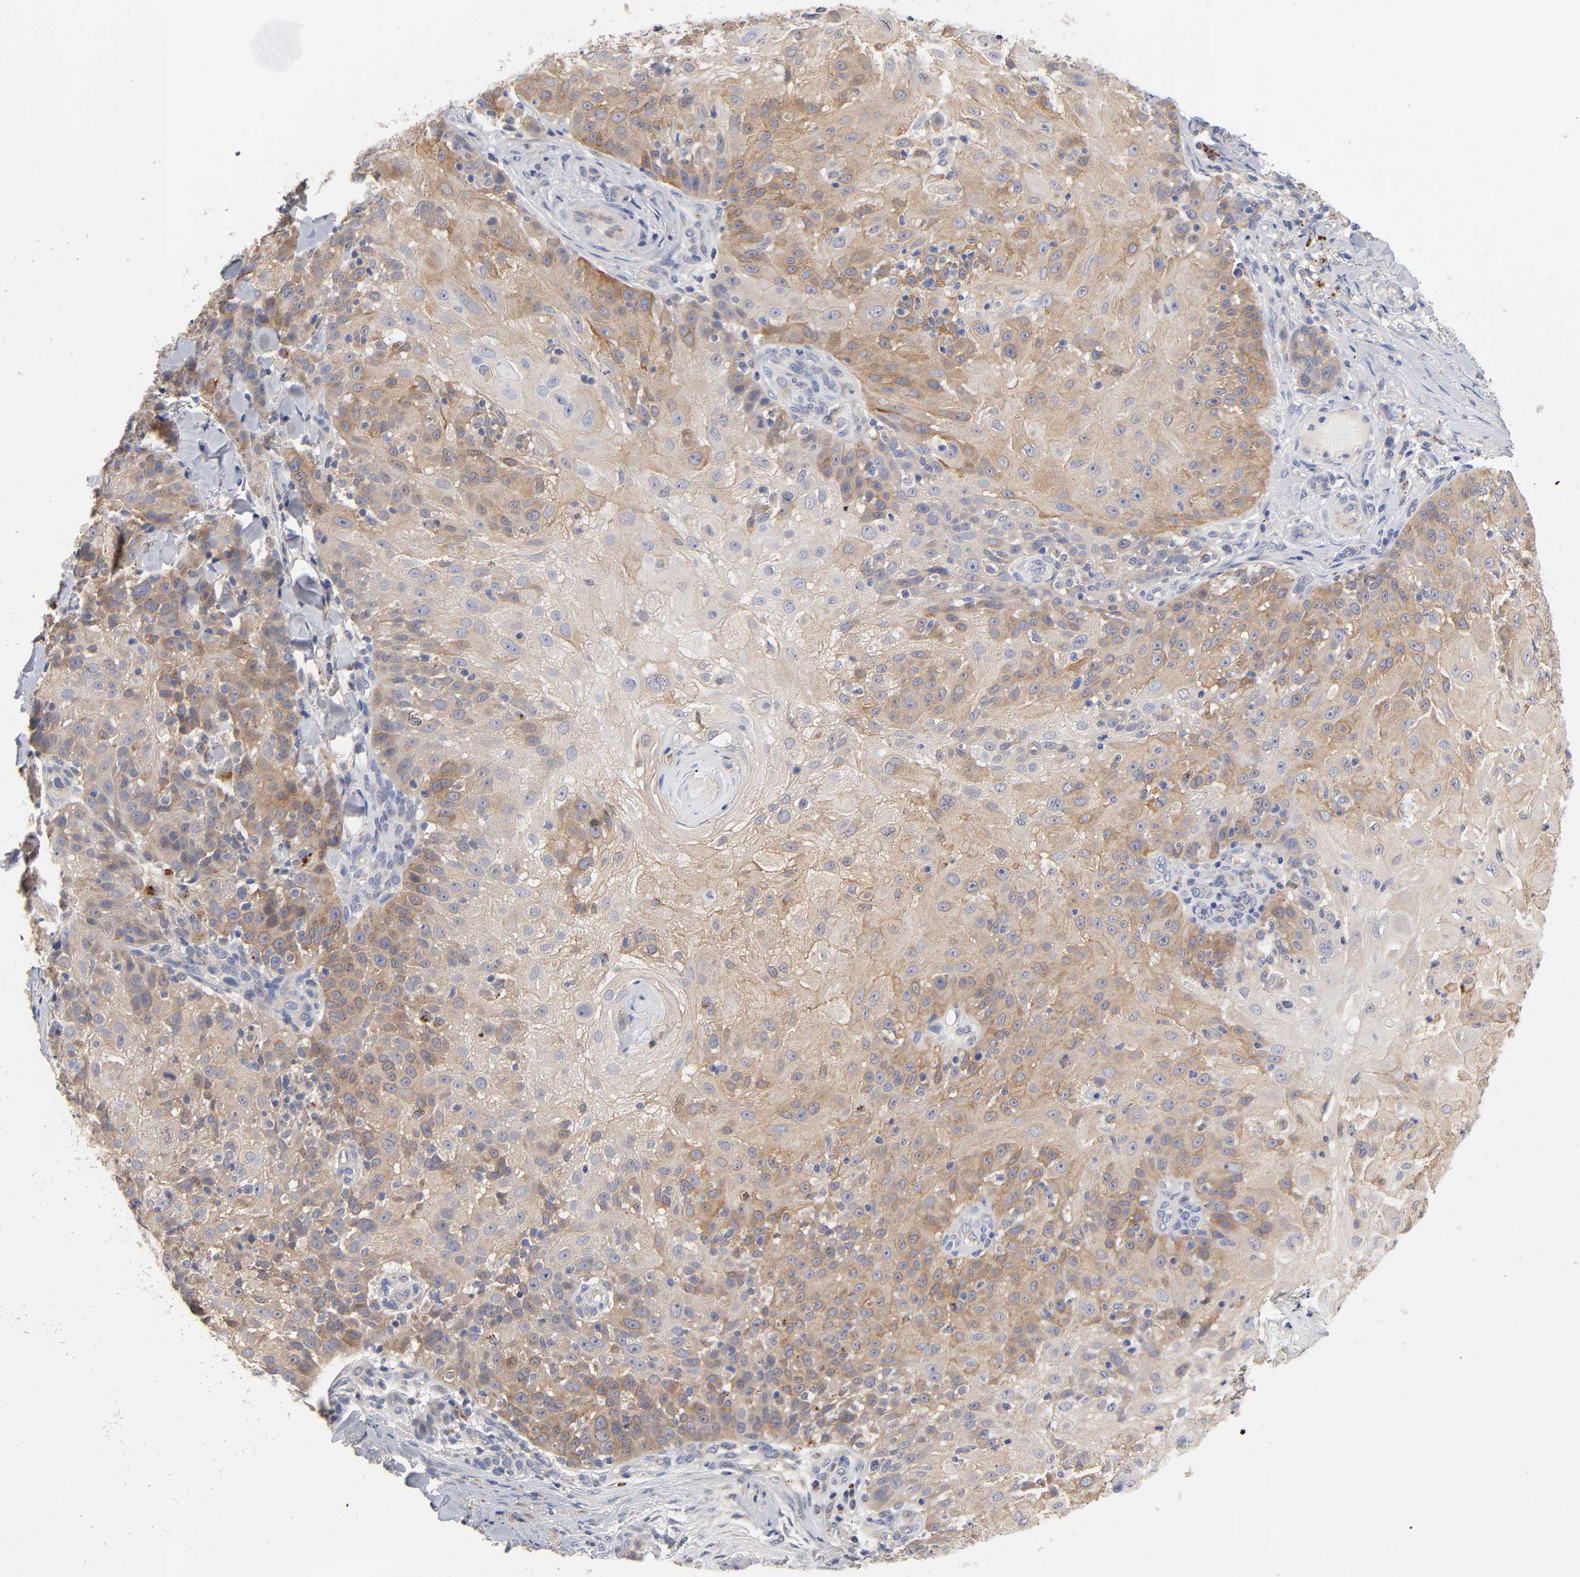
{"staining": {"intensity": "moderate", "quantity": ">75%", "location": "cytoplasmic/membranous"}, "tissue": "skin cancer", "cell_type": "Tumor cells", "image_type": "cancer", "snomed": [{"axis": "morphology", "description": "Normal tissue, NOS"}, {"axis": "morphology", "description": "Squamous cell carcinoma, NOS"}, {"axis": "topography", "description": "Skin"}], "caption": "Skin squamous cell carcinoma tissue exhibits moderate cytoplasmic/membranous positivity in about >75% of tumor cells, visualized by immunohistochemistry.", "gene": "C17orf75", "patient": {"sex": "female", "age": 83}}